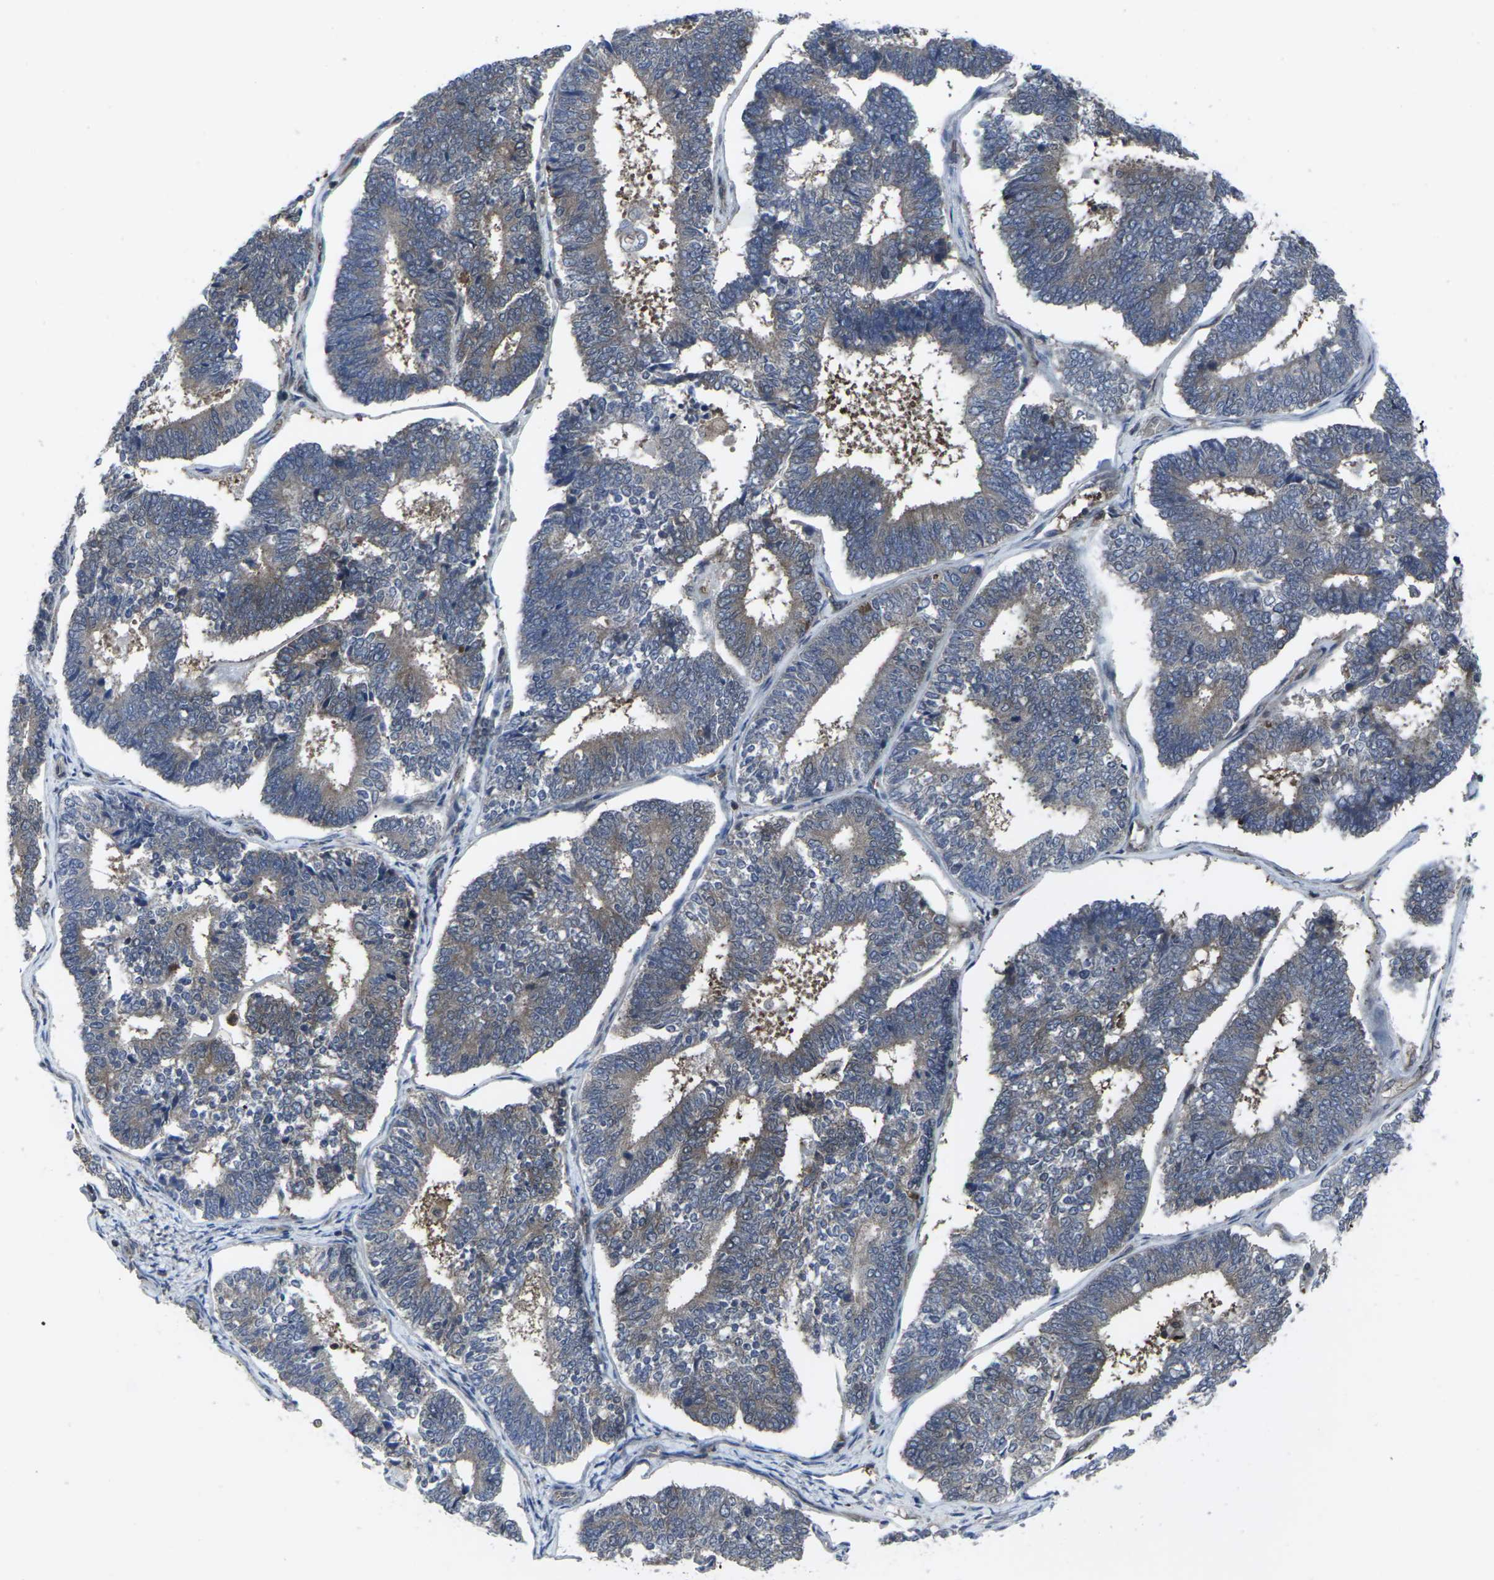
{"staining": {"intensity": "moderate", "quantity": "25%-75%", "location": "cytoplasmic/membranous"}, "tissue": "endometrial cancer", "cell_type": "Tumor cells", "image_type": "cancer", "snomed": [{"axis": "morphology", "description": "Adenocarcinoma, NOS"}, {"axis": "topography", "description": "Endometrium"}], "caption": "A micrograph showing moderate cytoplasmic/membranous expression in approximately 25%-75% of tumor cells in endometrial cancer (adenocarcinoma), as visualized by brown immunohistochemical staining.", "gene": "HPRT1", "patient": {"sex": "female", "age": 70}}